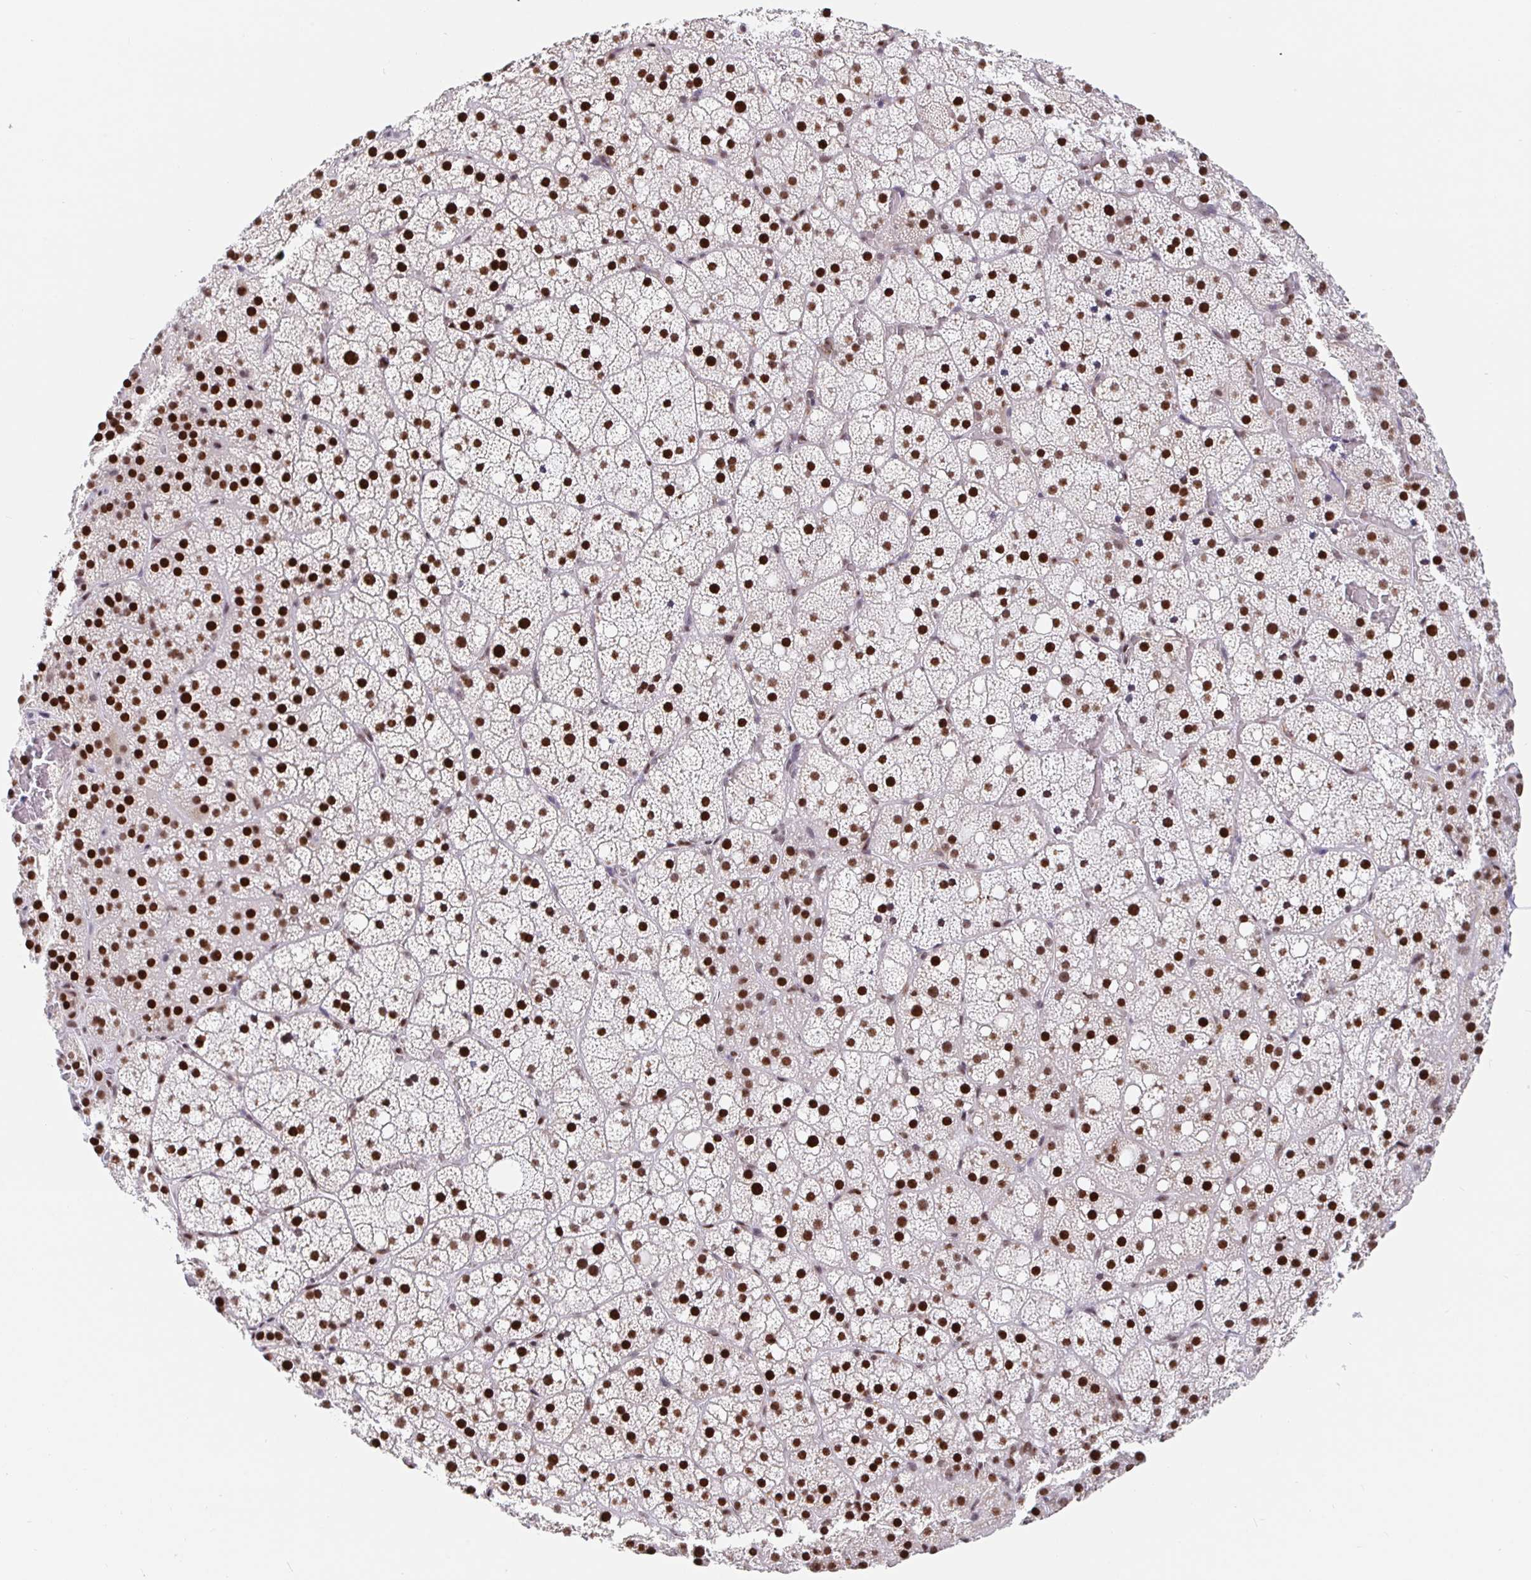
{"staining": {"intensity": "strong", "quantity": ">75%", "location": "nuclear"}, "tissue": "adrenal gland", "cell_type": "Glandular cells", "image_type": "normal", "snomed": [{"axis": "morphology", "description": "Normal tissue, NOS"}, {"axis": "topography", "description": "Adrenal gland"}], "caption": "About >75% of glandular cells in unremarkable human adrenal gland reveal strong nuclear protein staining as visualized by brown immunohistochemical staining.", "gene": "SETD5", "patient": {"sex": "male", "age": 53}}